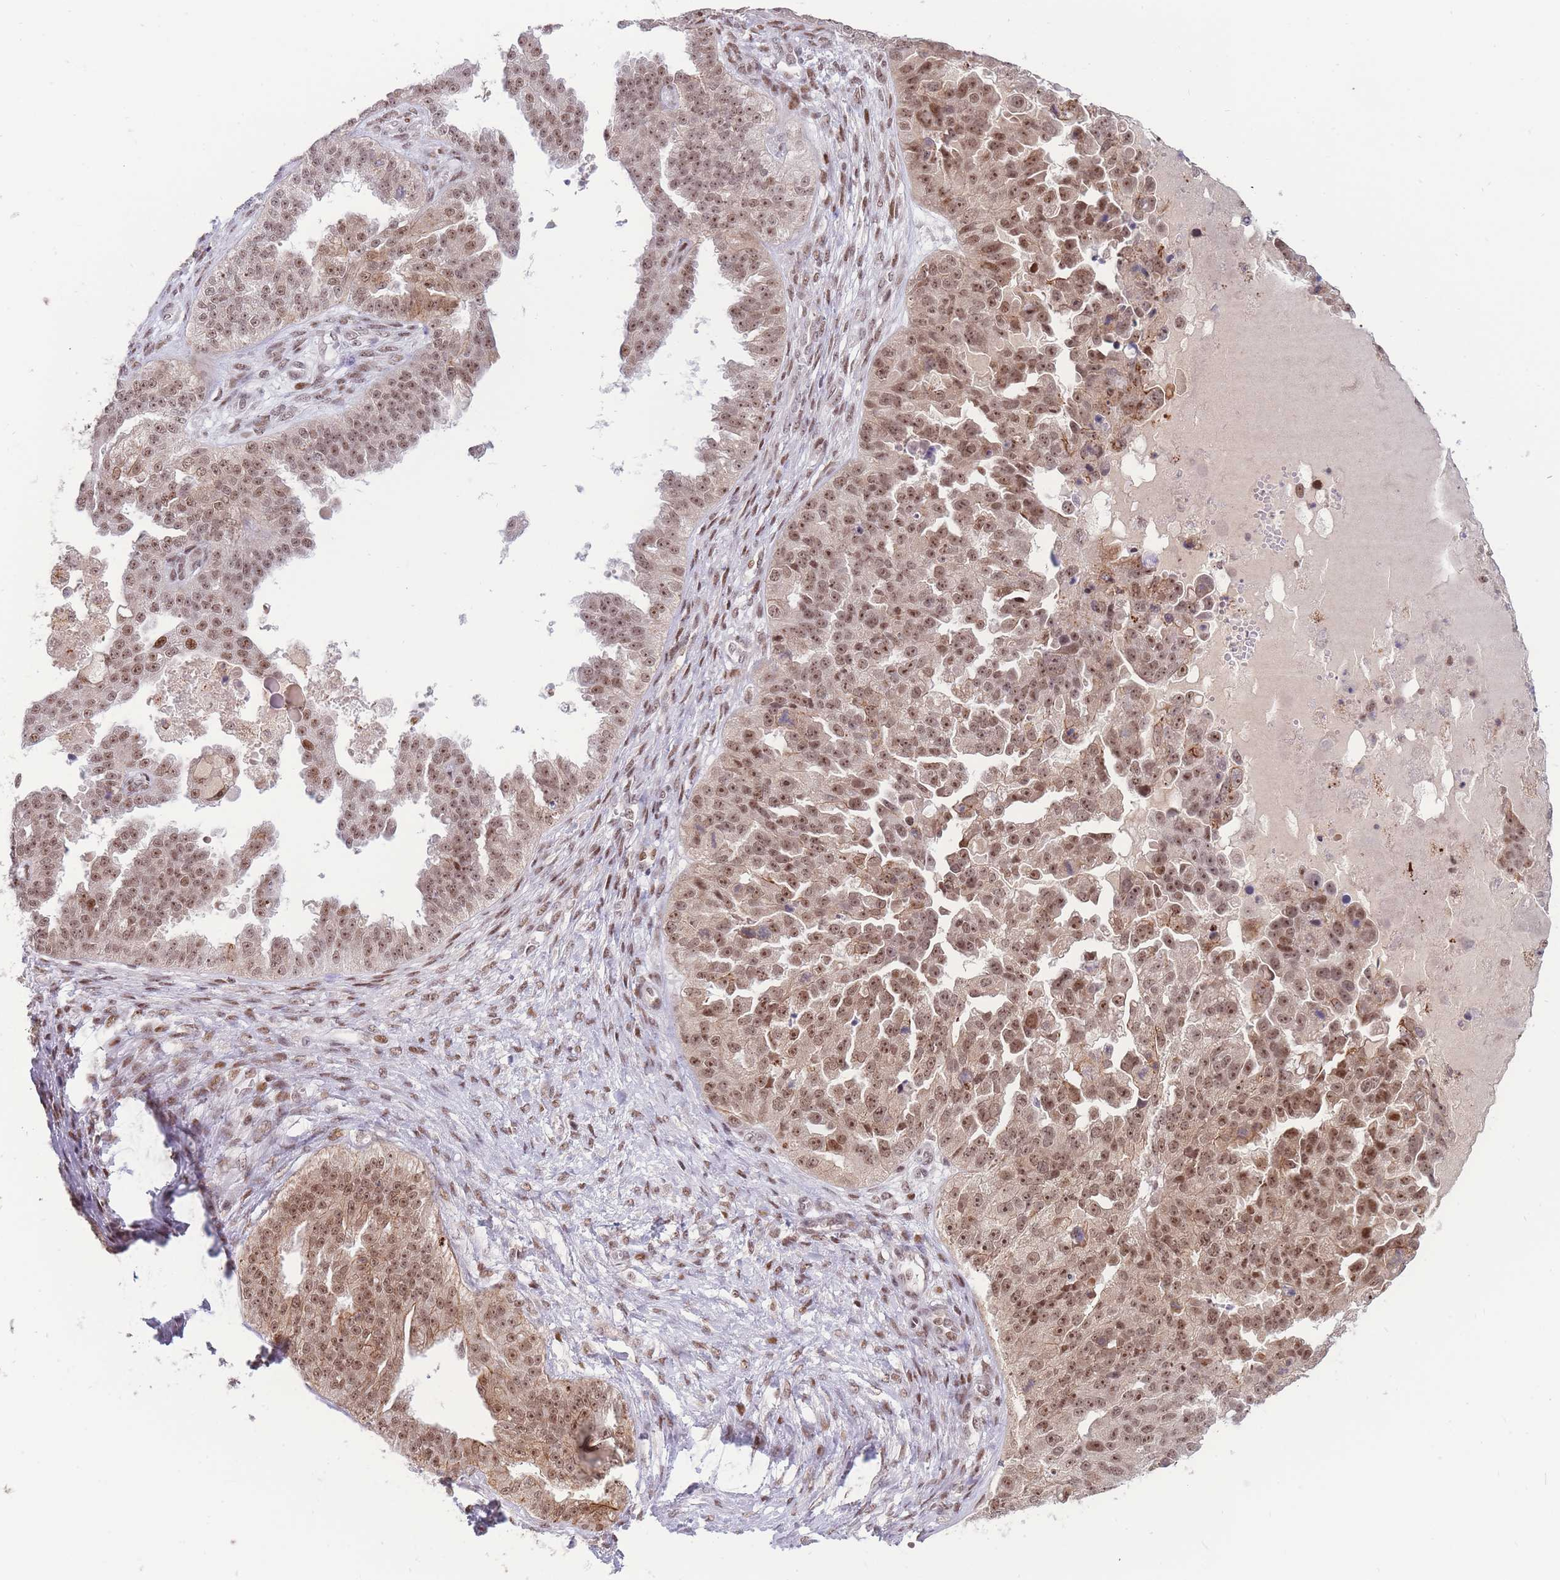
{"staining": {"intensity": "moderate", "quantity": ">75%", "location": "nuclear"}, "tissue": "ovarian cancer", "cell_type": "Tumor cells", "image_type": "cancer", "snomed": [{"axis": "morphology", "description": "Cystadenocarcinoma, serous, NOS"}, {"axis": "topography", "description": "Ovary"}], "caption": "Immunohistochemistry (IHC) (DAB) staining of human serous cystadenocarcinoma (ovarian) demonstrates moderate nuclear protein expression in approximately >75% of tumor cells. Ihc stains the protein of interest in brown and the nuclei are stained blue.", "gene": "TARBP2", "patient": {"sex": "female", "age": 58}}